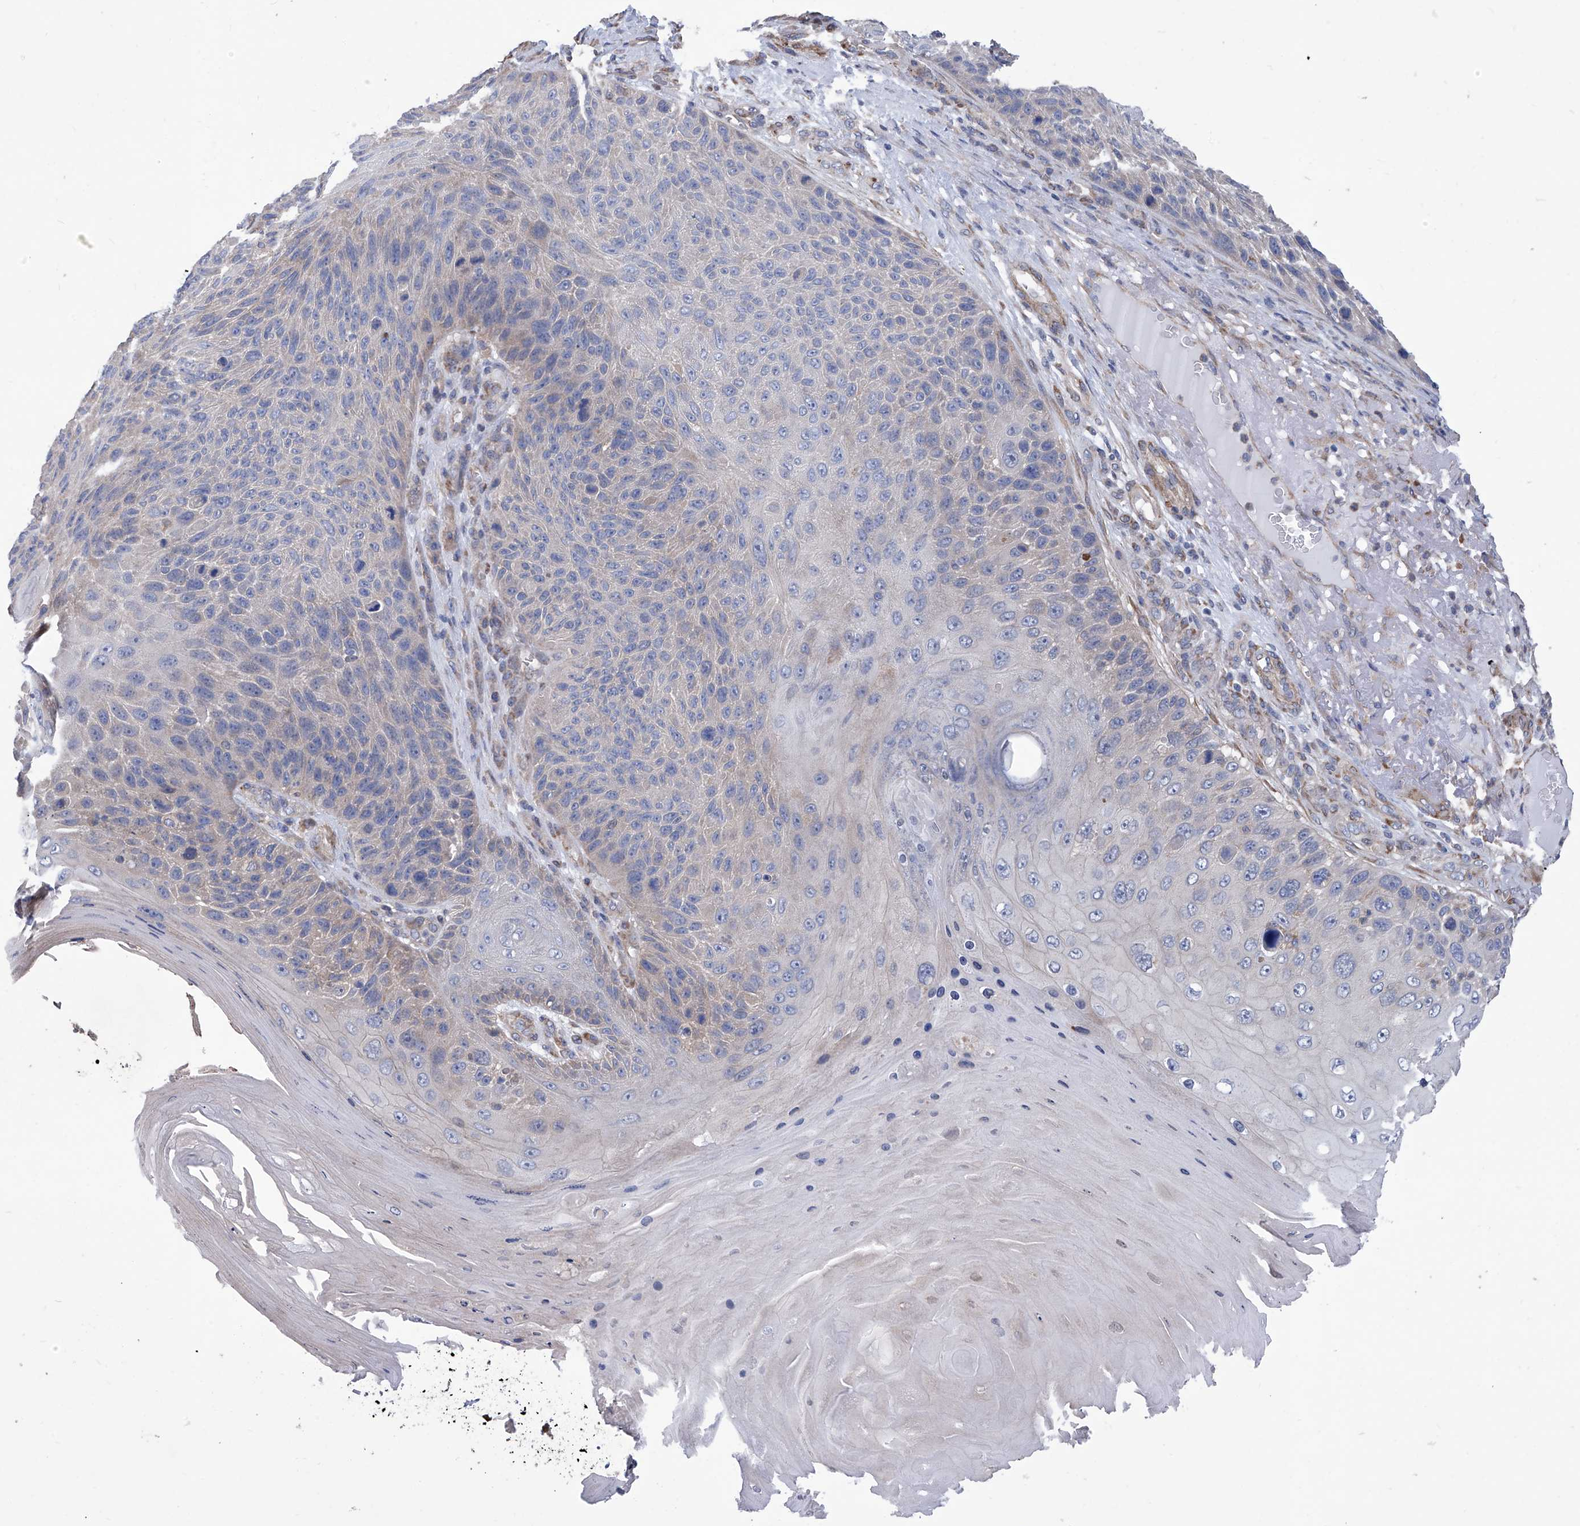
{"staining": {"intensity": "negative", "quantity": "none", "location": "none"}, "tissue": "skin cancer", "cell_type": "Tumor cells", "image_type": "cancer", "snomed": [{"axis": "morphology", "description": "Squamous cell carcinoma, NOS"}, {"axis": "topography", "description": "Skin"}], "caption": "Tumor cells show no significant positivity in skin cancer.", "gene": "SMS", "patient": {"sex": "female", "age": 88}}